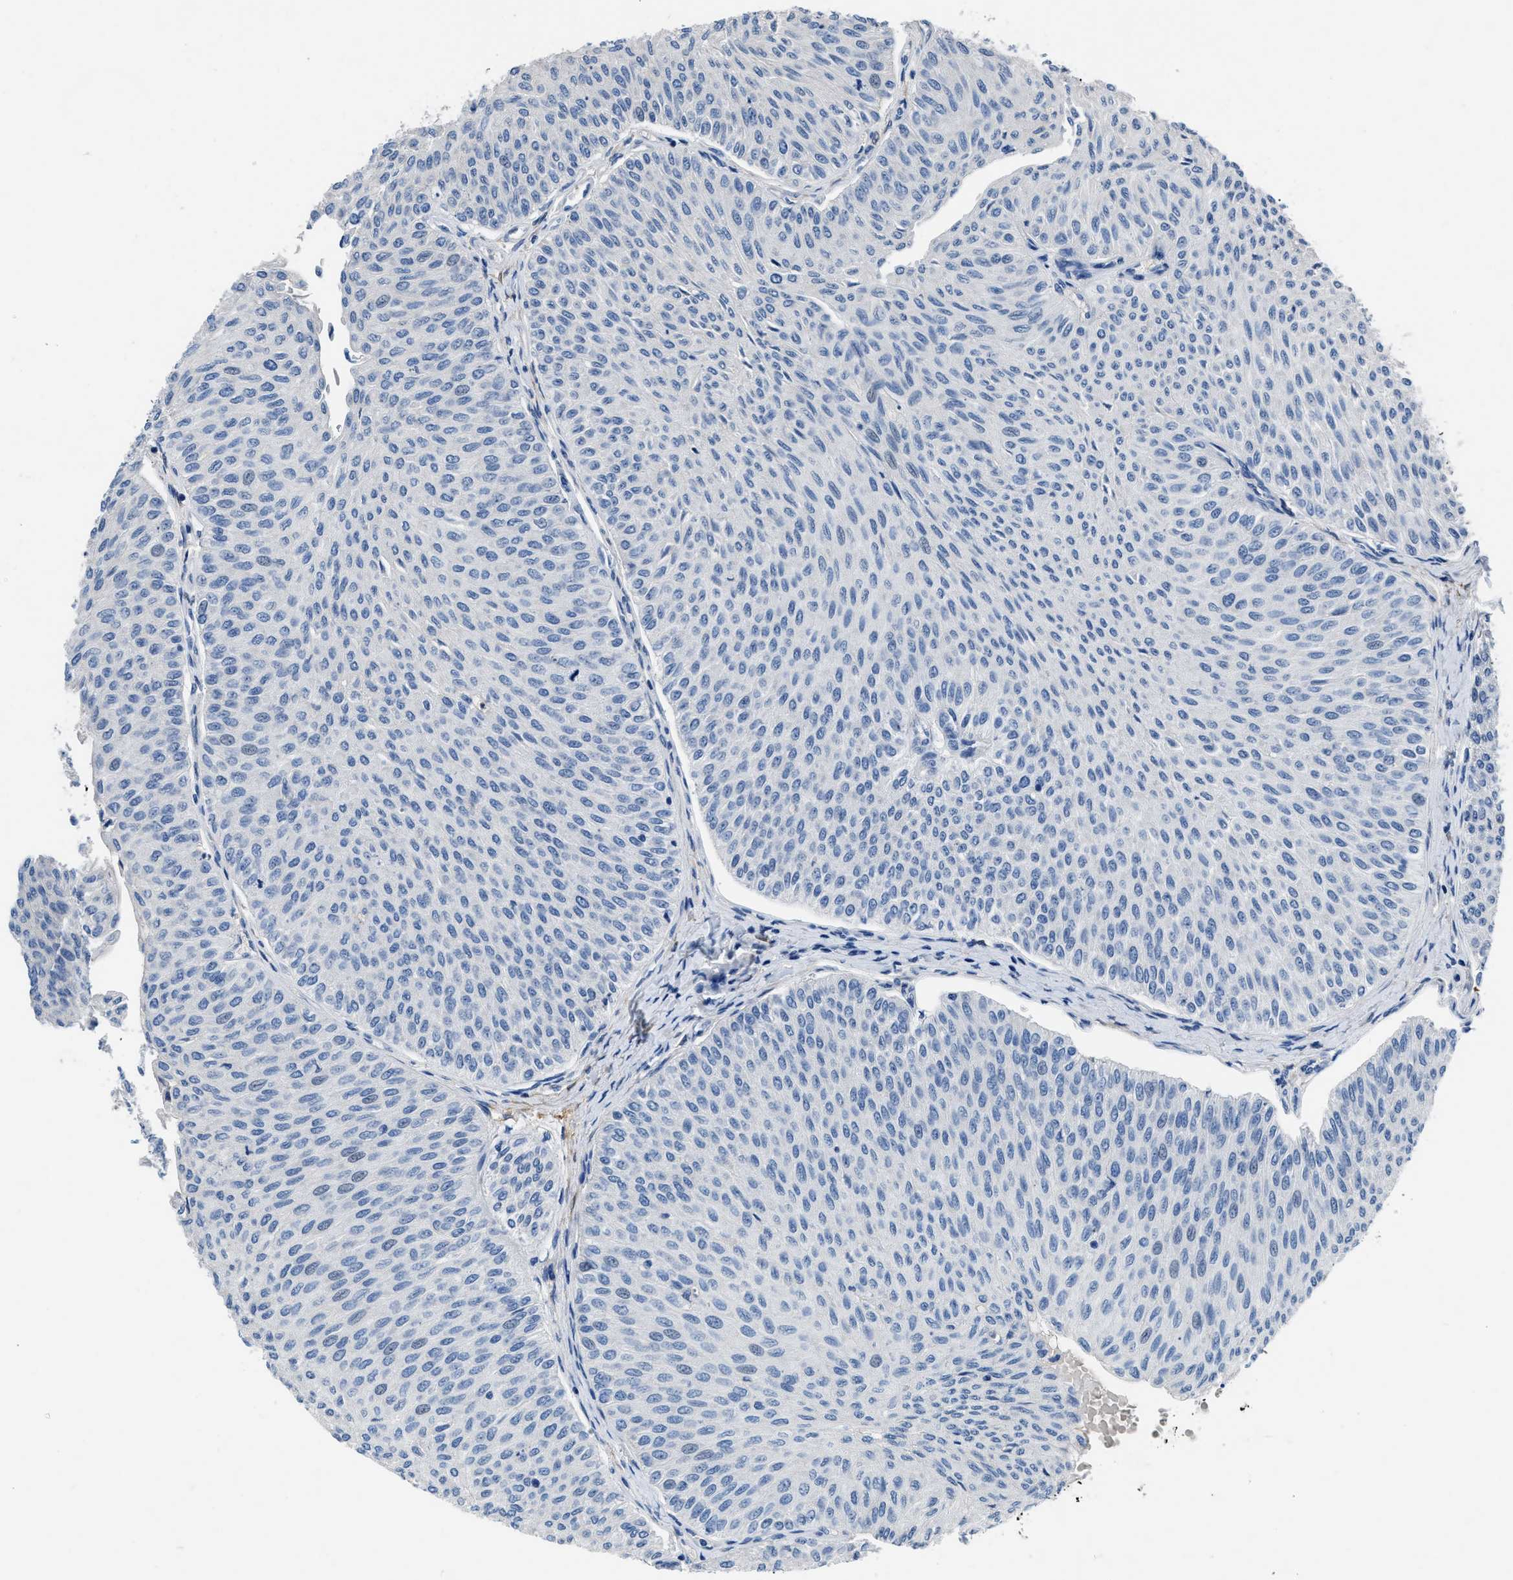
{"staining": {"intensity": "negative", "quantity": "none", "location": "none"}, "tissue": "urothelial cancer", "cell_type": "Tumor cells", "image_type": "cancer", "snomed": [{"axis": "morphology", "description": "Urothelial carcinoma, Low grade"}, {"axis": "topography", "description": "Urinary bladder"}], "caption": "There is no significant expression in tumor cells of urothelial carcinoma (low-grade).", "gene": "RBP1", "patient": {"sex": "male", "age": 78}}